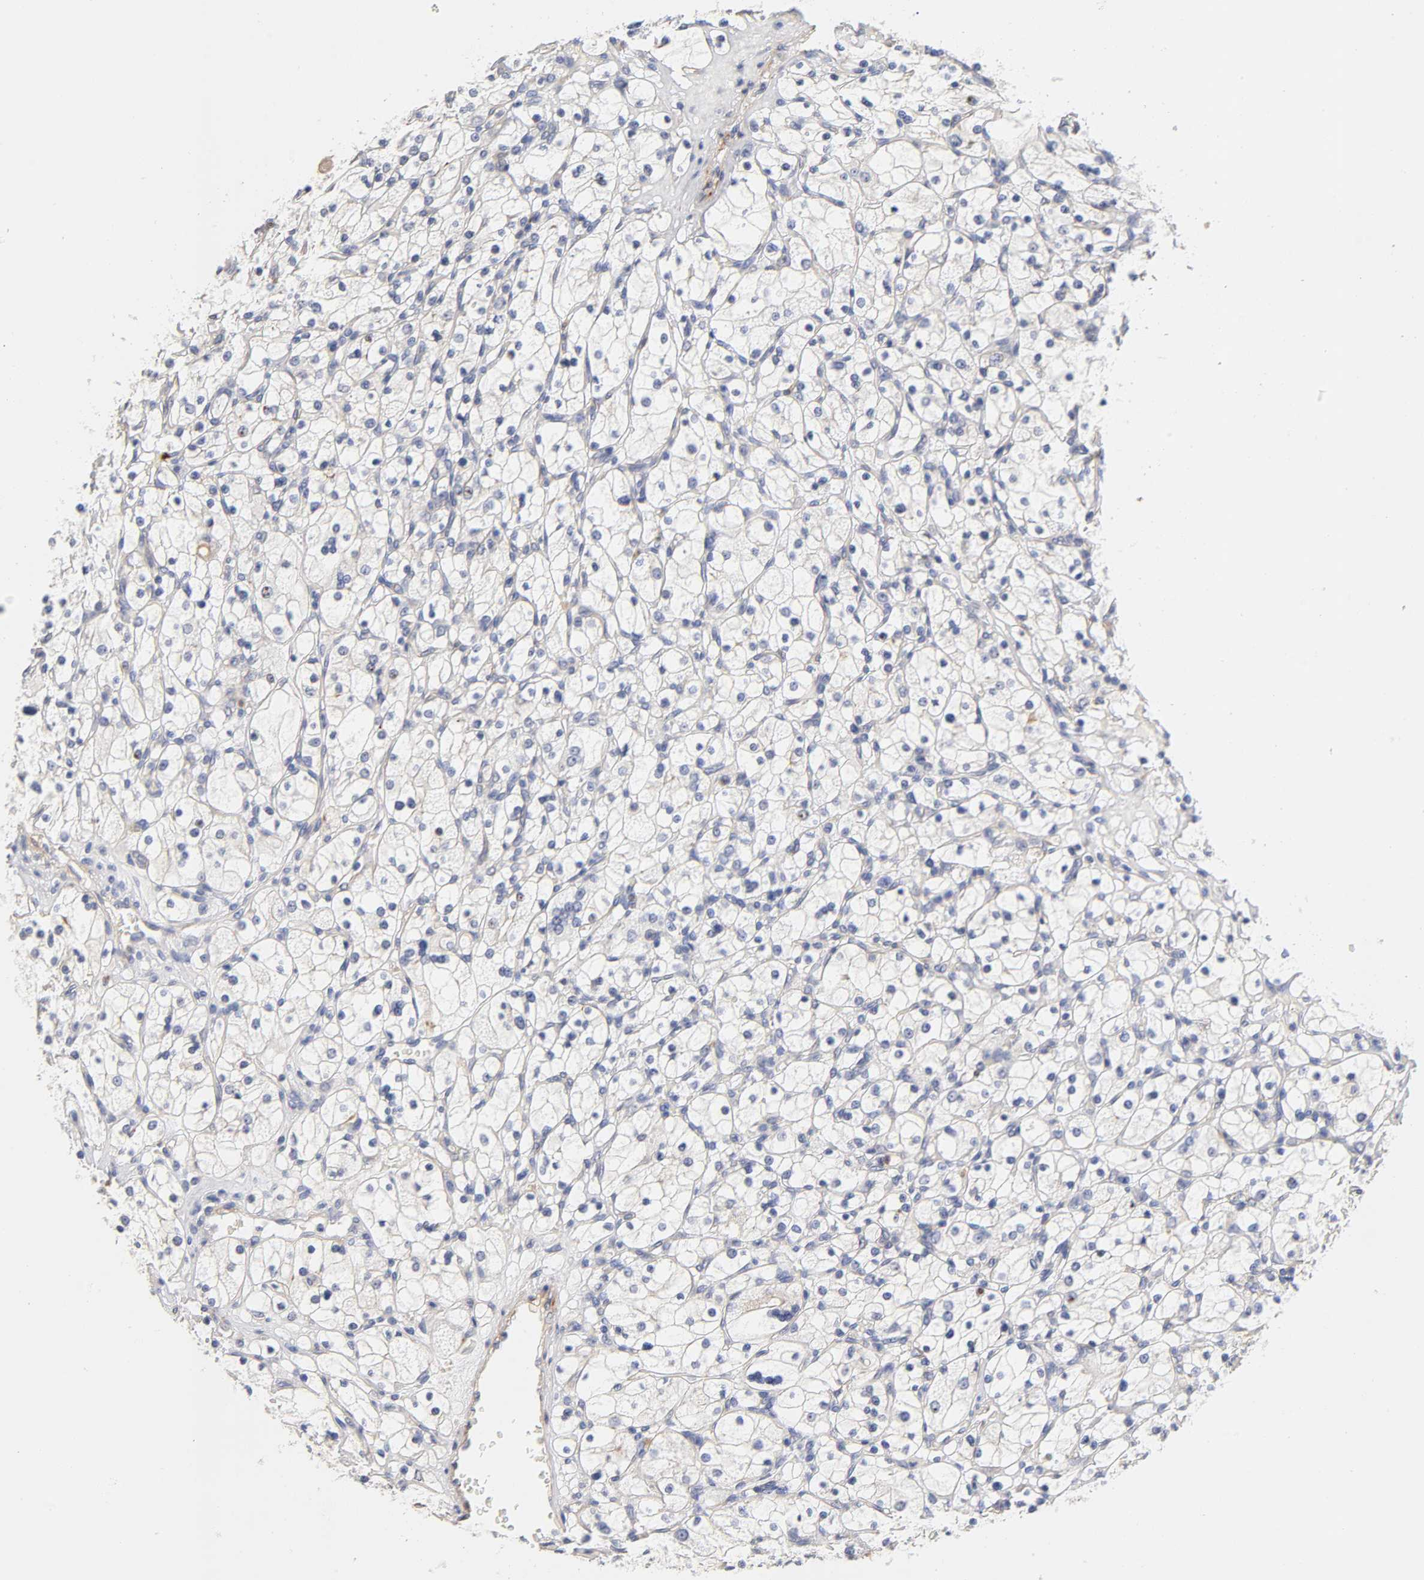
{"staining": {"intensity": "negative", "quantity": "none", "location": "none"}, "tissue": "renal cancer", "cell_type": "Tumor cells", "image_type": "cancer", "snomed": [{"axis": "morphology", "description": "Adenocarcinoma, NOS"}, {"axis": "topography", "description": "Kidney"}], "caption": "The photomicrograph demonstrates no staining of tumor cells in adenocarcinoma (renal).", "gene": "LAMB1", "patient": {"sex": "female", "age": 83}}